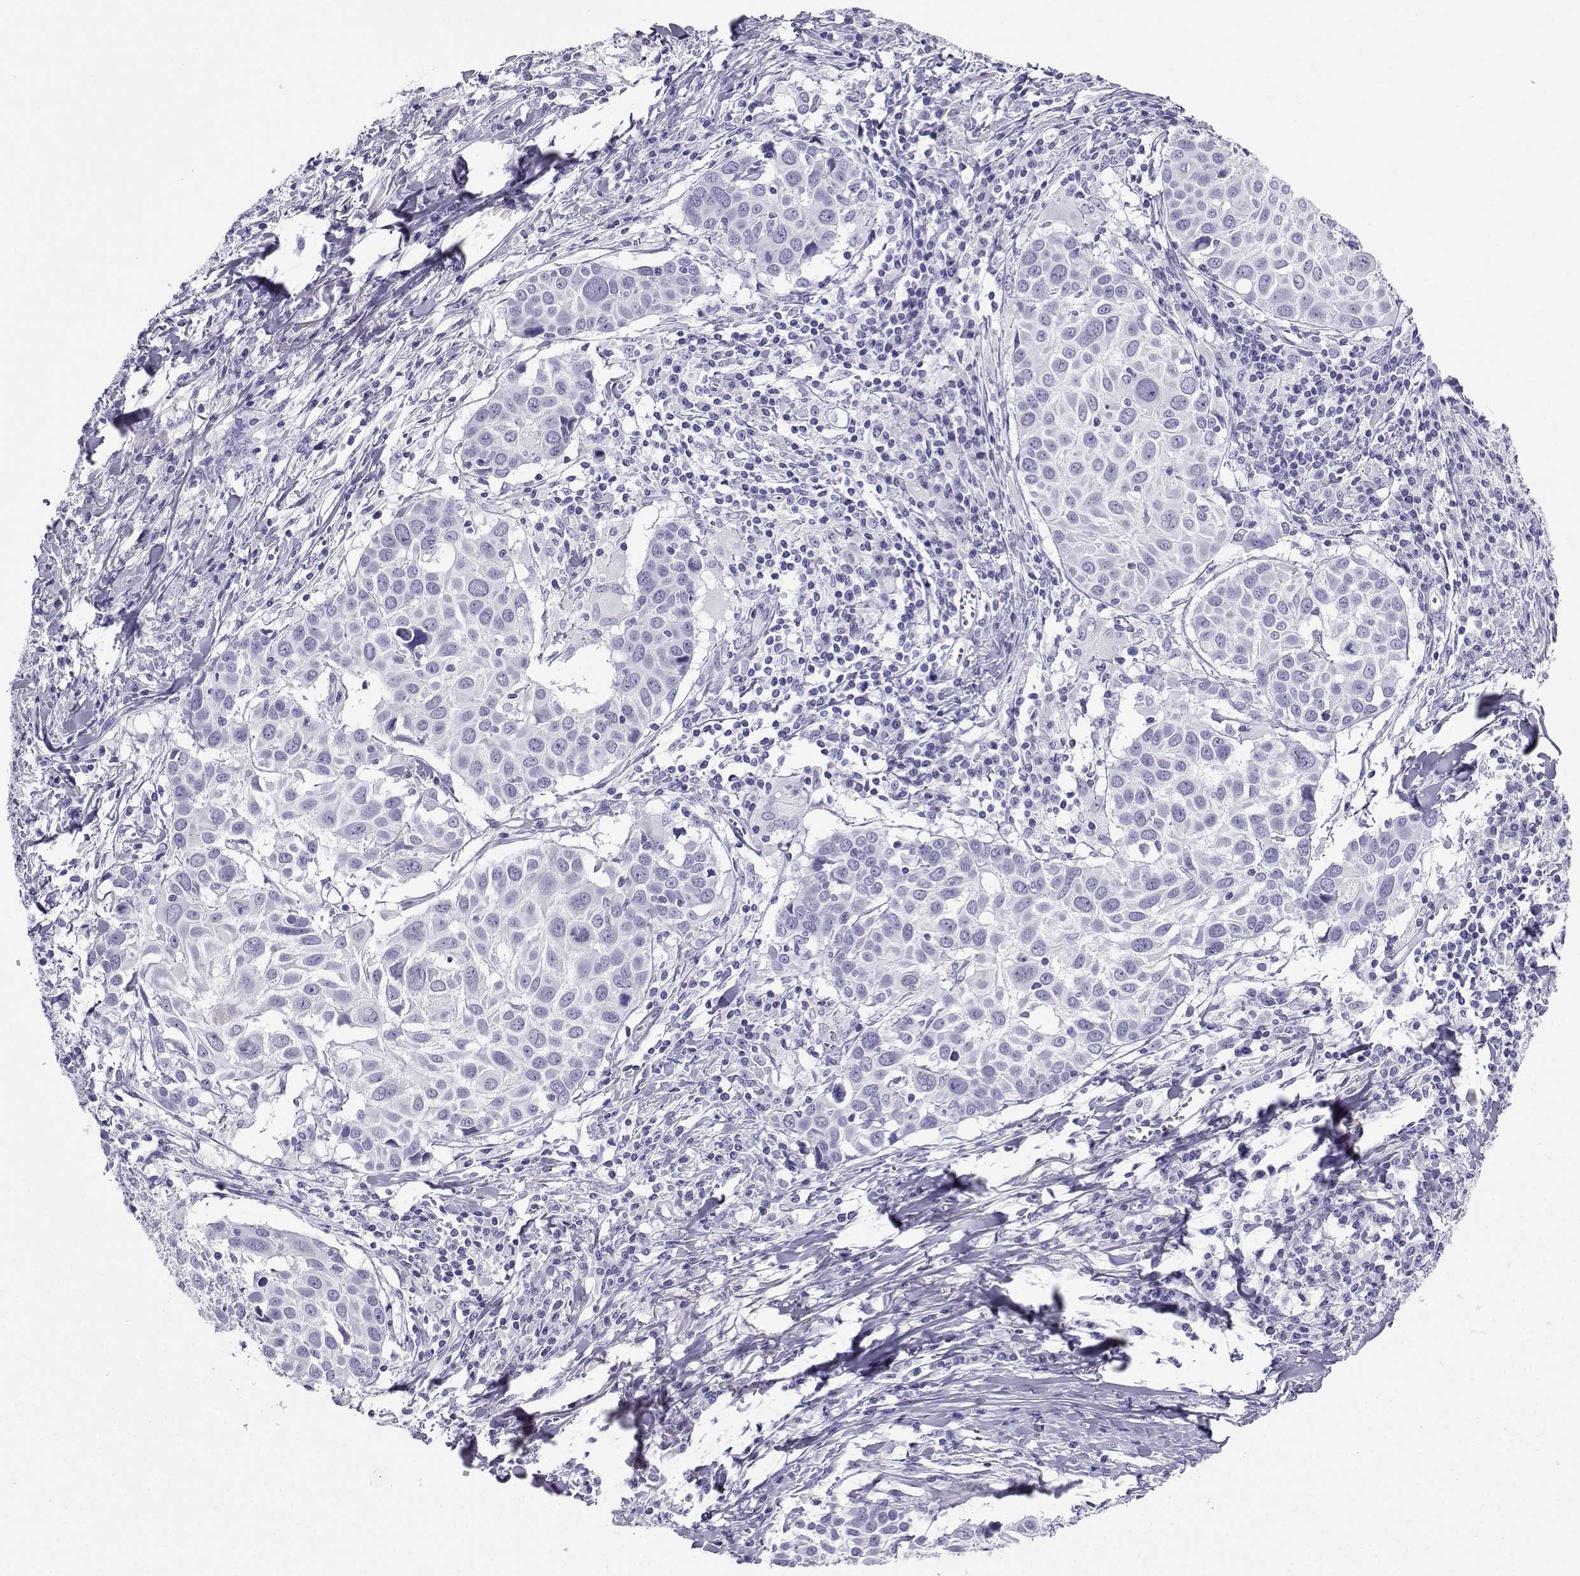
{"staining": {"intensity": "negative", "quantity": "none", "location": "none"}, "tissue": "lung cancer", "cell_type": "Tumor cells", "image_type": "cancer", "snomed": [{"axis": "morphology", "description": "Squamous cell carcinoma, NOS"}, {"axis": "topography", "description": "Lung"}], "caption": "The micrograph shows no staining of tumor cells in lung cancer (squamous cell carcinoma).", "gene": "CD109", "patient": {"sex": "male", "age": 57}}